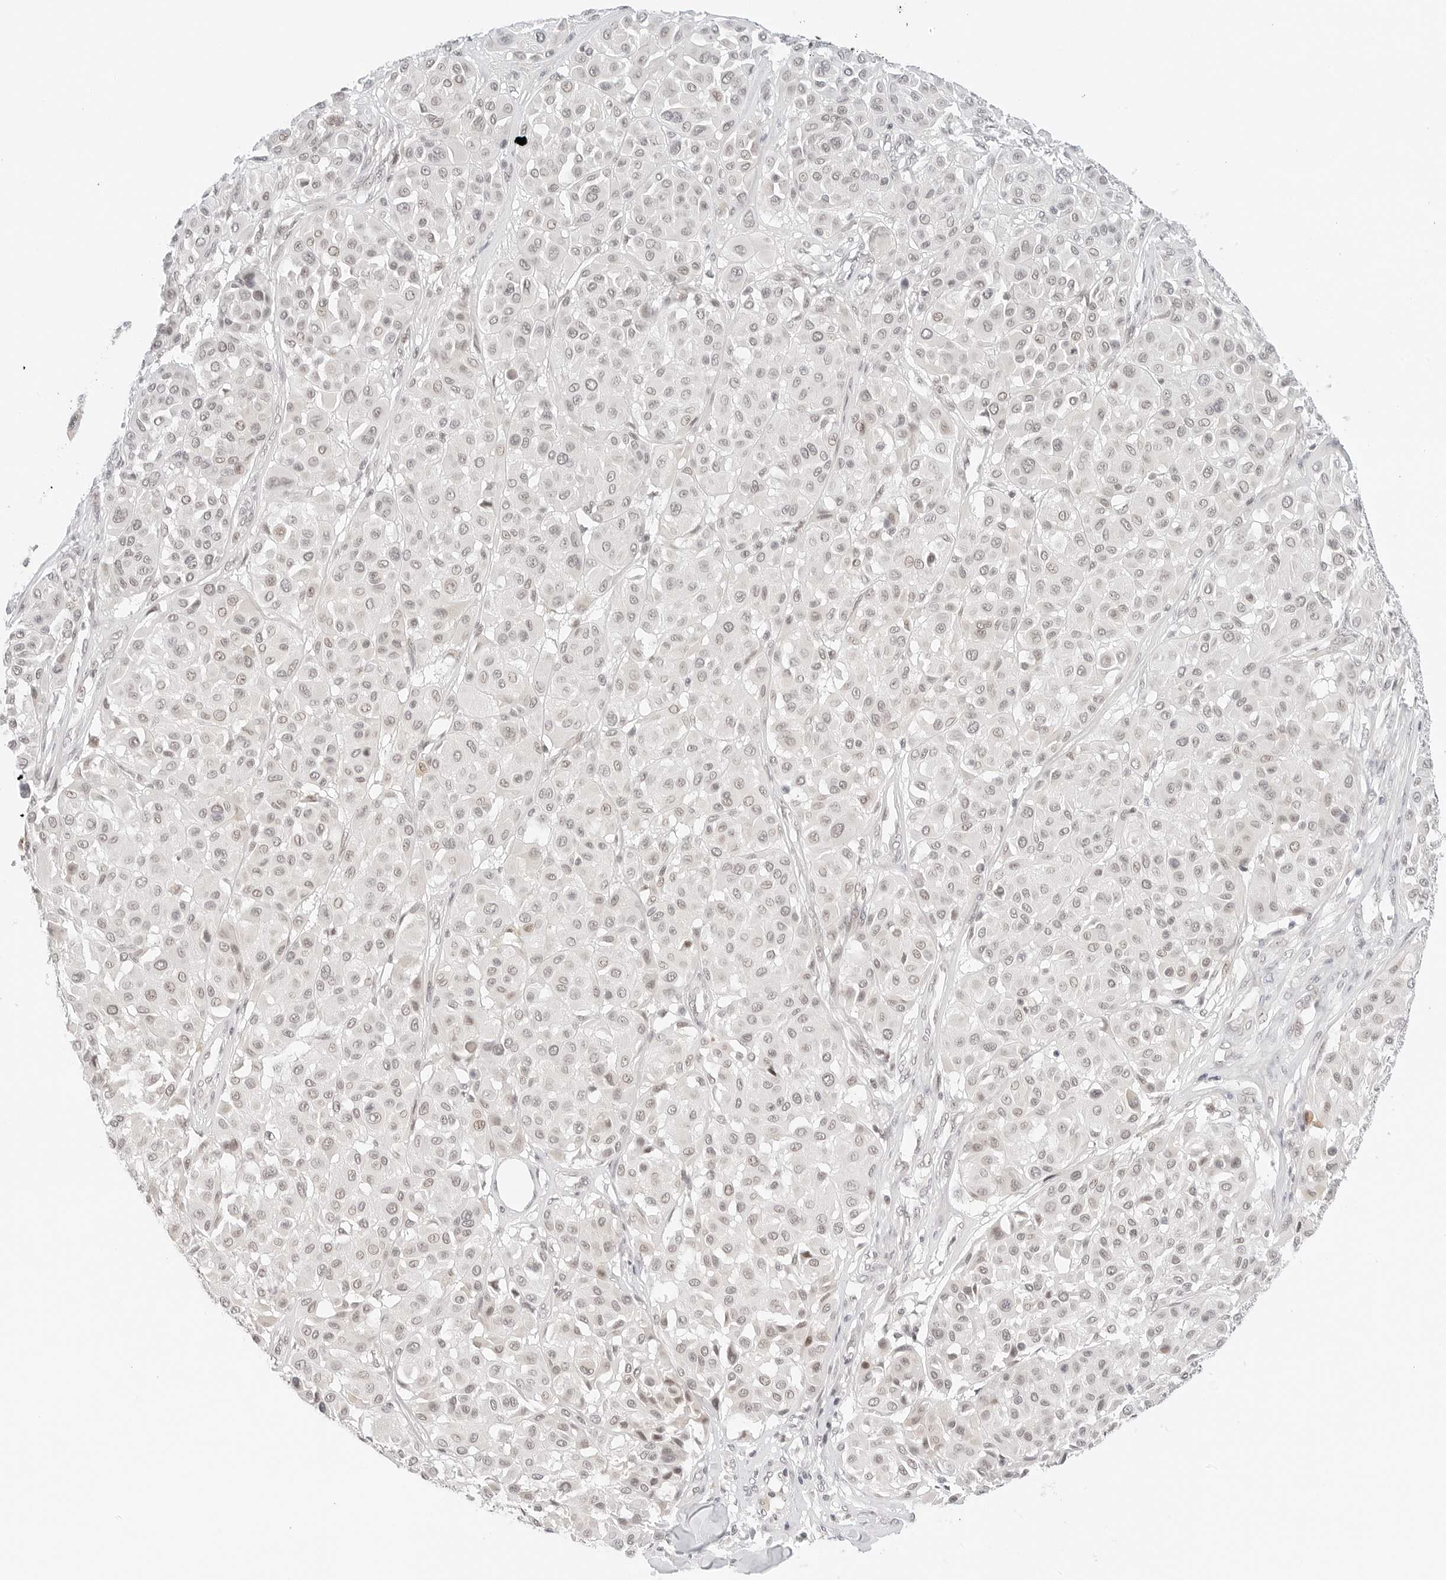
{"staining": {"intensity": "negative", "quantity": "none", "location": "none"}, "tissue": "melanoma", "cell_type": "Tumor cells", "image_type": "cancer", "snomed": [{"axis": "morphology", "description": "Malignant melanoma, Metastatic site"}, {"axis": "topography", "description": "Soft tissue"}], "caption": "Melanoma was stained to show a protein in brown. There is no significant positivity in tumor cells.", "gene": "NEO1", "patient": {"sex": "male", "age": 41}}